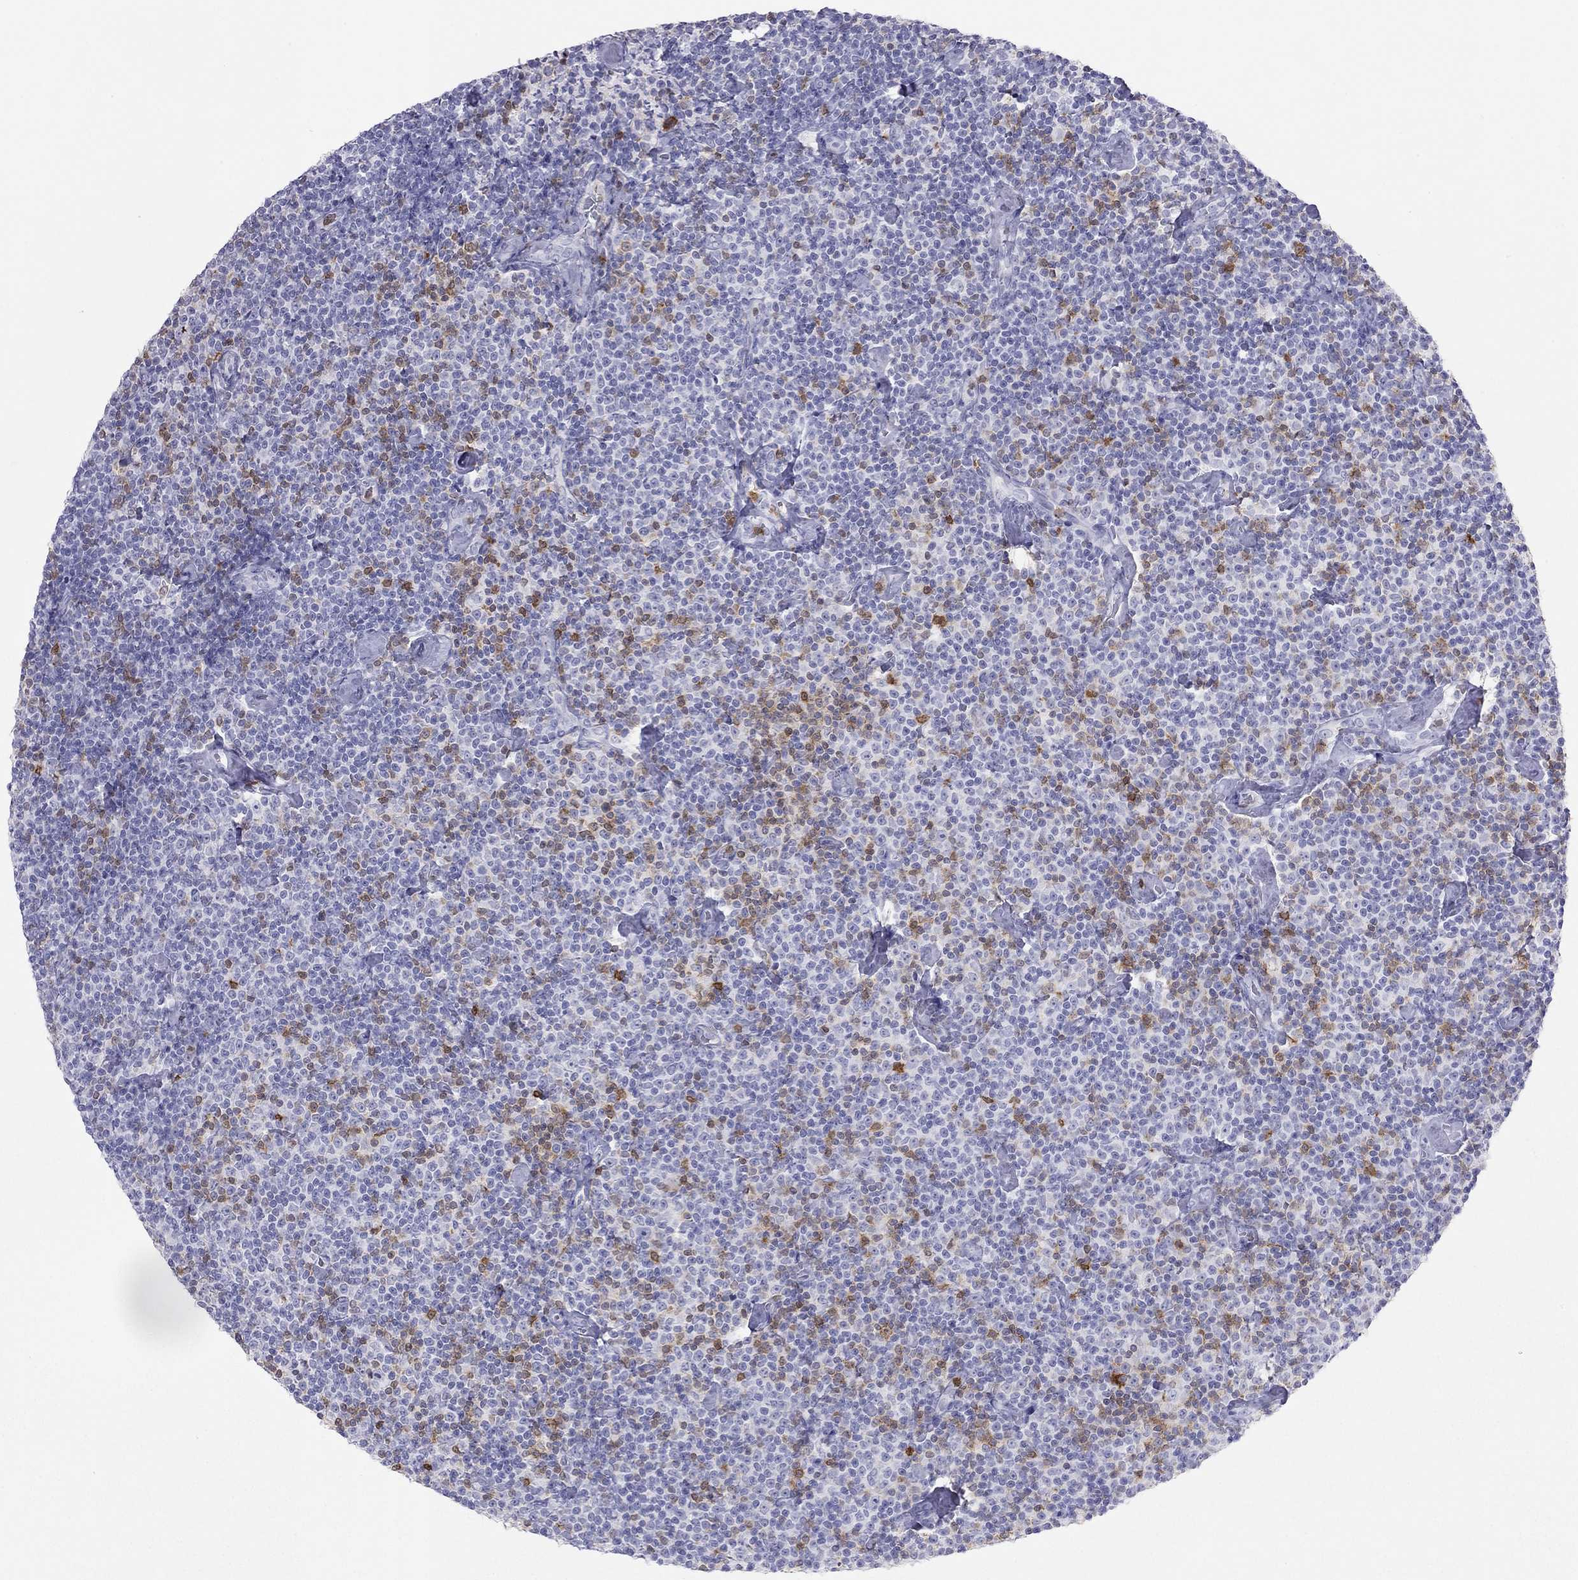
{"staining": {"intensity": "negative", "quantity": "none", "location": "none"}, "tissue": "lymphoma", "cell_type": "Tumor cells", "image_type": "cancer", "snomed": [{"axis": "morphology", "description": "Malignant lymphoma, non-Hodgkin's type, Low grade"}, {"axis": "topography", "description": "Lymph node"}], "caption": "Tumor cells are negative for brown protein staining in malignant lymphoma, non-Hodgkin's type (low-grade).", "gene": "SH2D2A", "patient": {"sex": "male", "age": 81}}